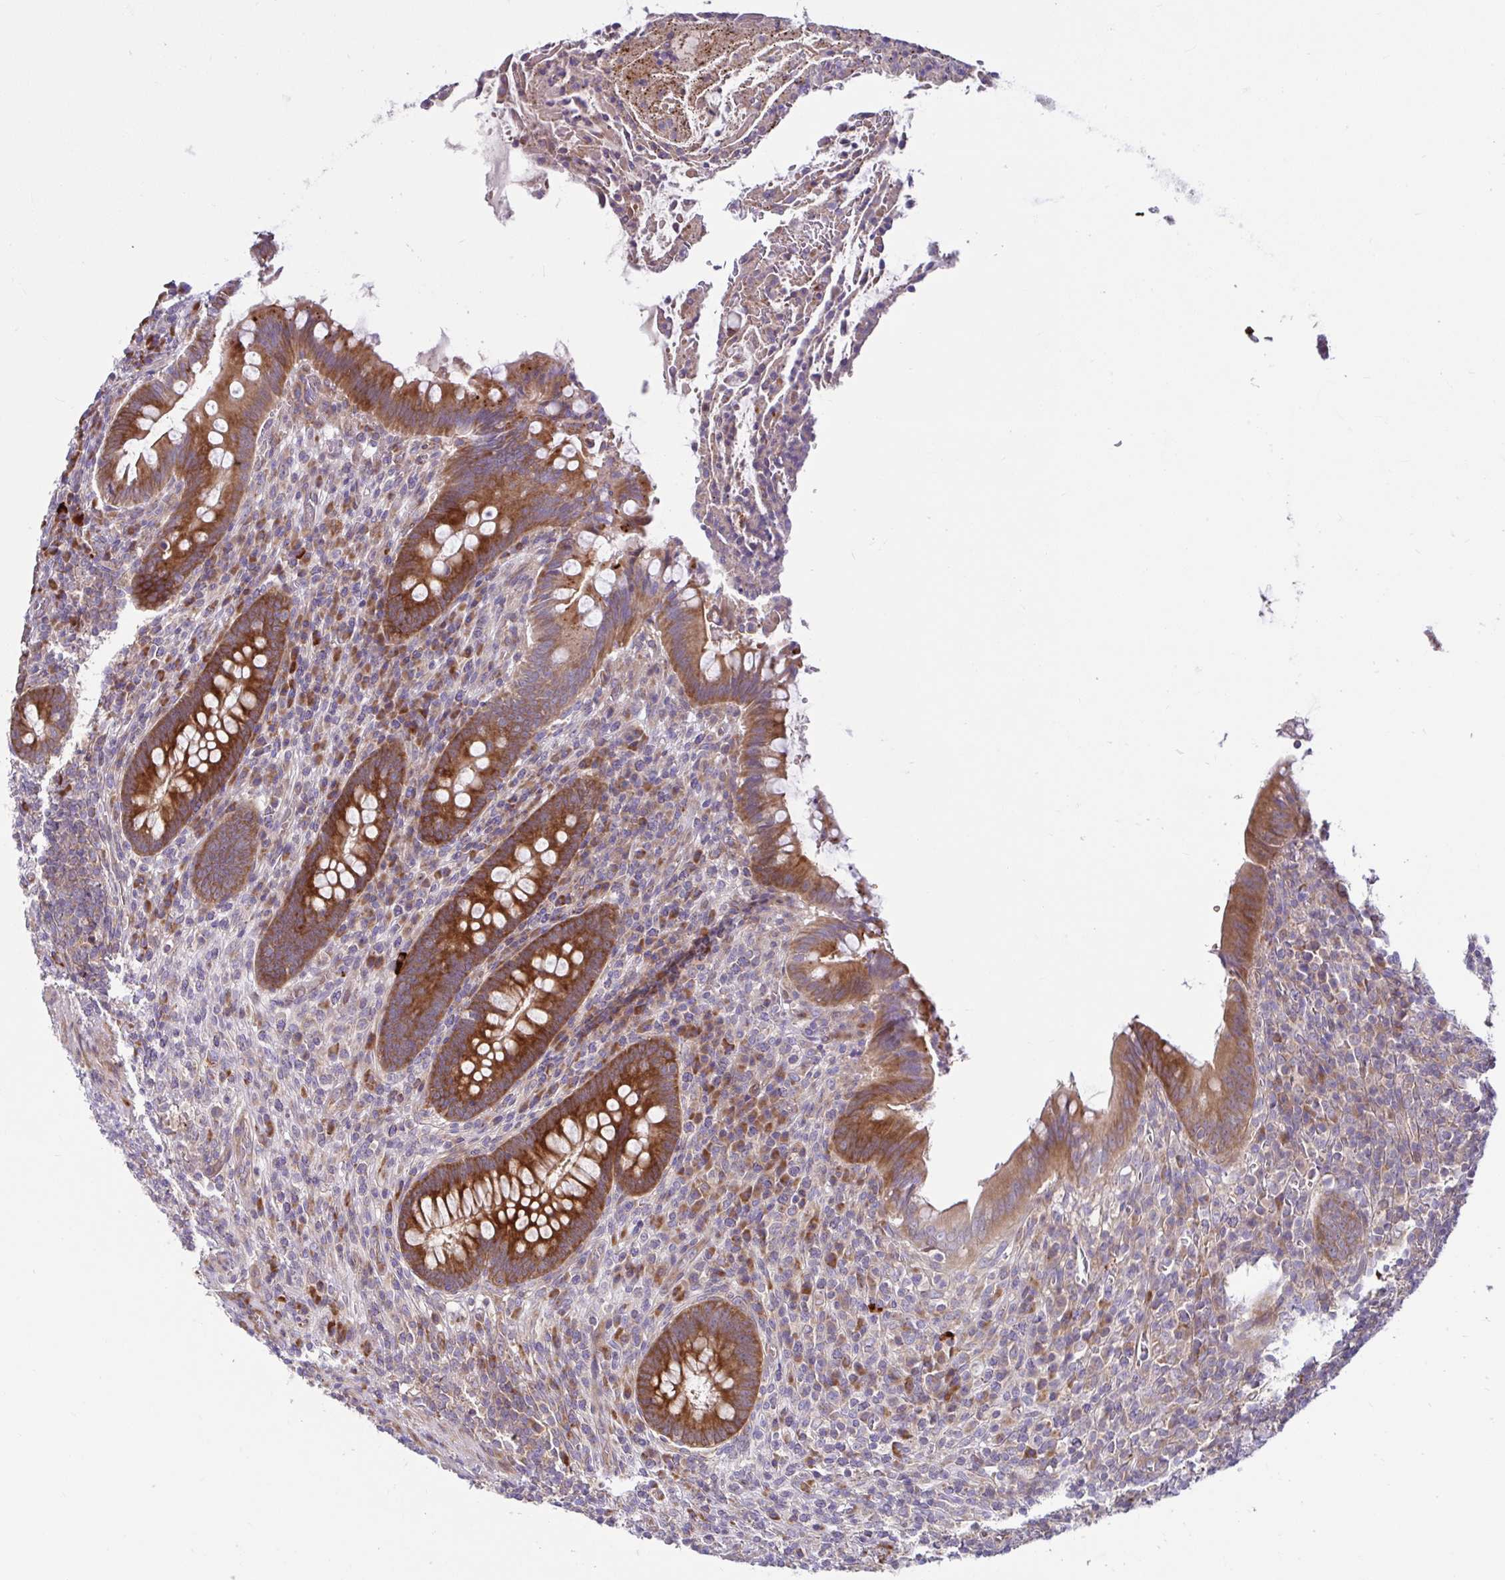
{"staining": {"intensity": "strong", "quantity": ">75%", "location": "cytoplasmic/membranous"}, "tissue": "appendix", "cell_type": "Glandular cells", "image_type": "normal", "snomed": [{"axis": "morphology", "description": "Normal tissue, NOS"}, {"axis": "topography", "description": "Appendix"}], "caption": "IHC (DAB (3,3'-diaminobenzidine)) staining of benign appendix shows strong cytoplasmic/membranous protein expression in about >75% of glandular cells.", "gene": "NTPCR", "patient": {"sex": "female", "age": 43}}